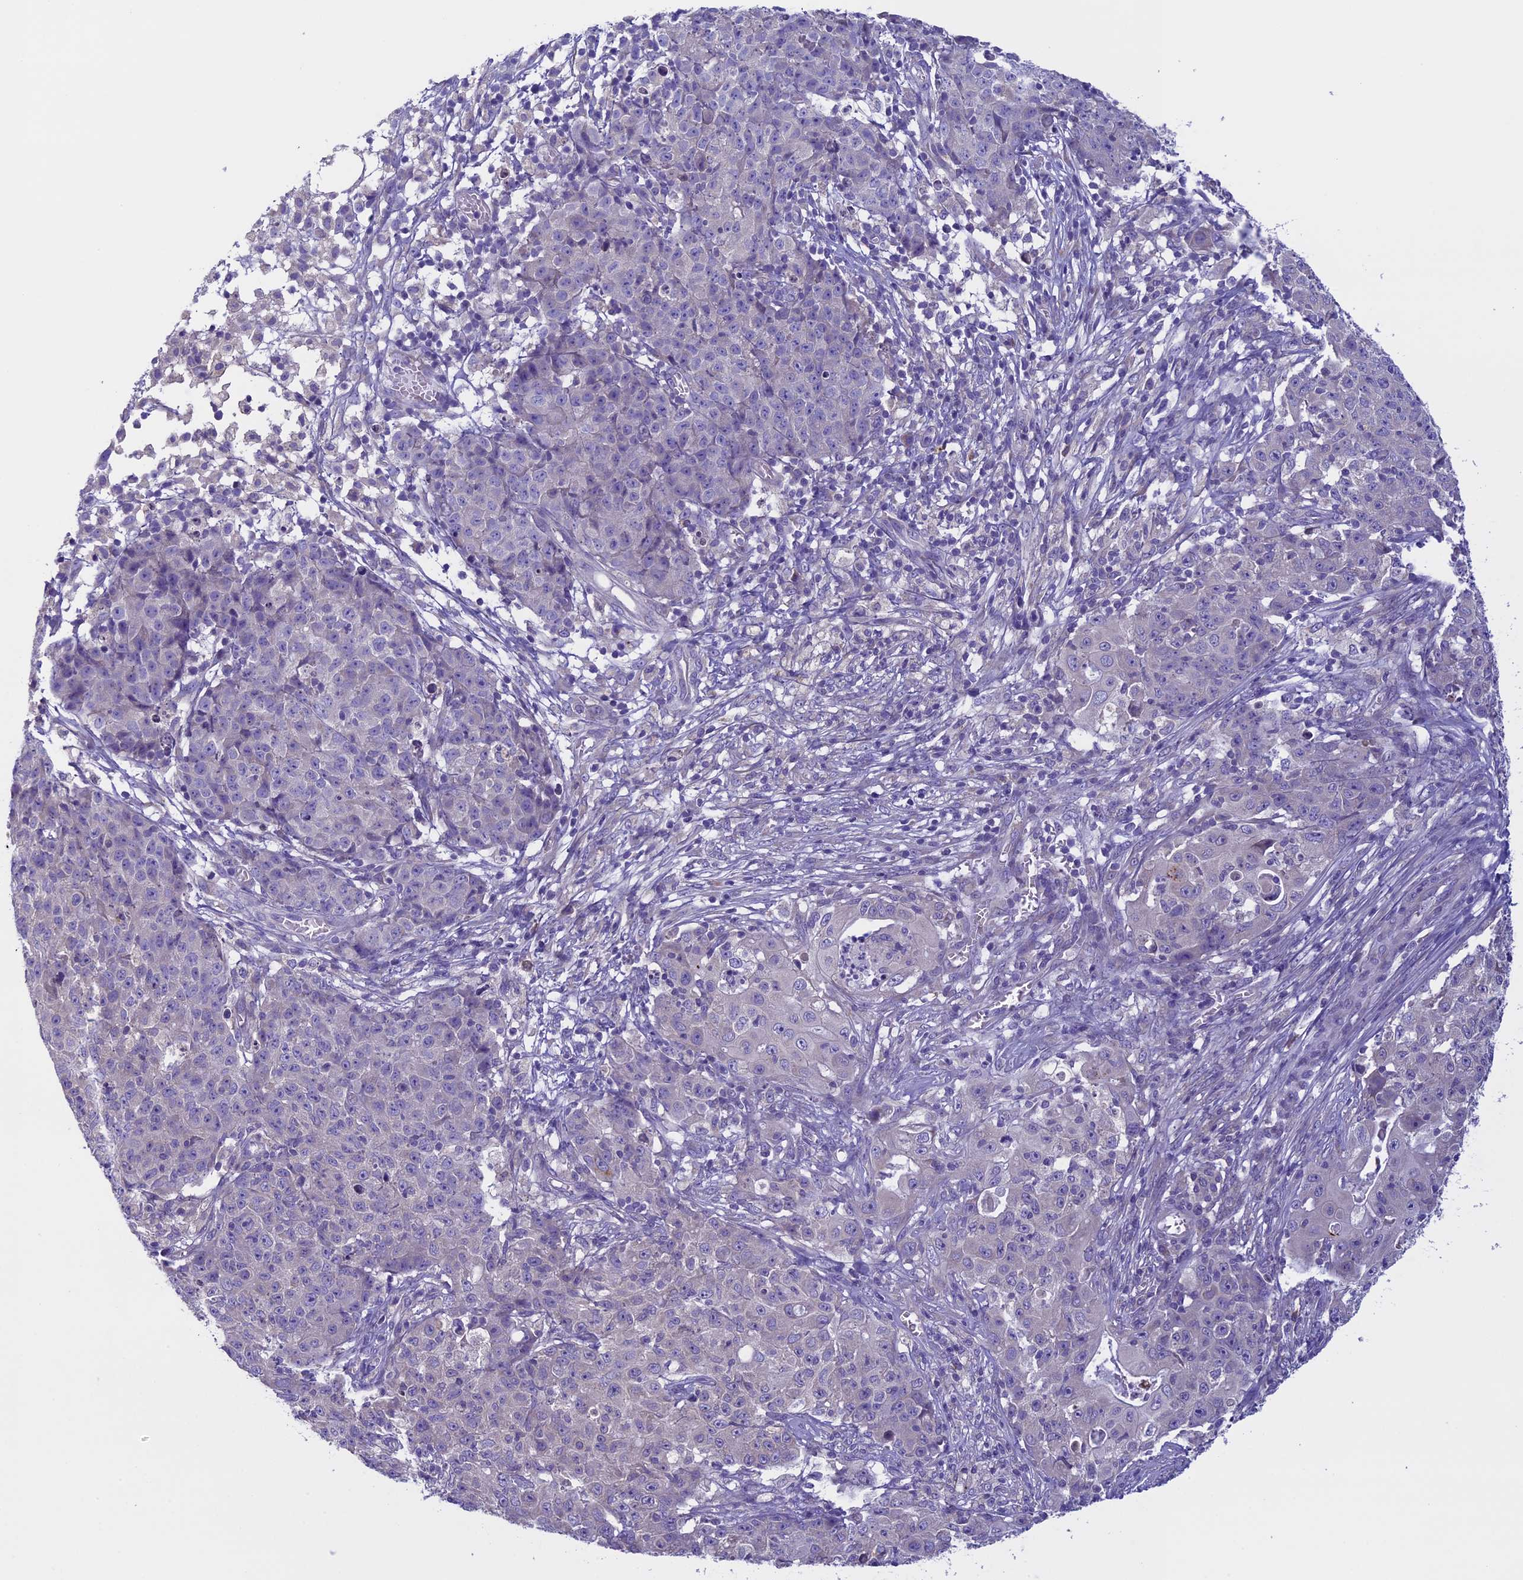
{"staining": {"intensity": "negative", "quantity": "none", "location": "none"}, "tissue": "ovarian cancer", "cell_type": "Tumor cells", "image_type": "cancer", "snomed": [{"axis": "morphology", "description": "Carcinoma, endometroid"}, {"axis": "topography", "description": "Ovary"}], "caption": "IHC histopathology image of neoplastic tissue: human ovarian endometroid carcinoma stained with DAB shows no significant protein positivity in tumor cells.", "gene": "DCTN5", "patient": {"sex": "female", "age": 42}}